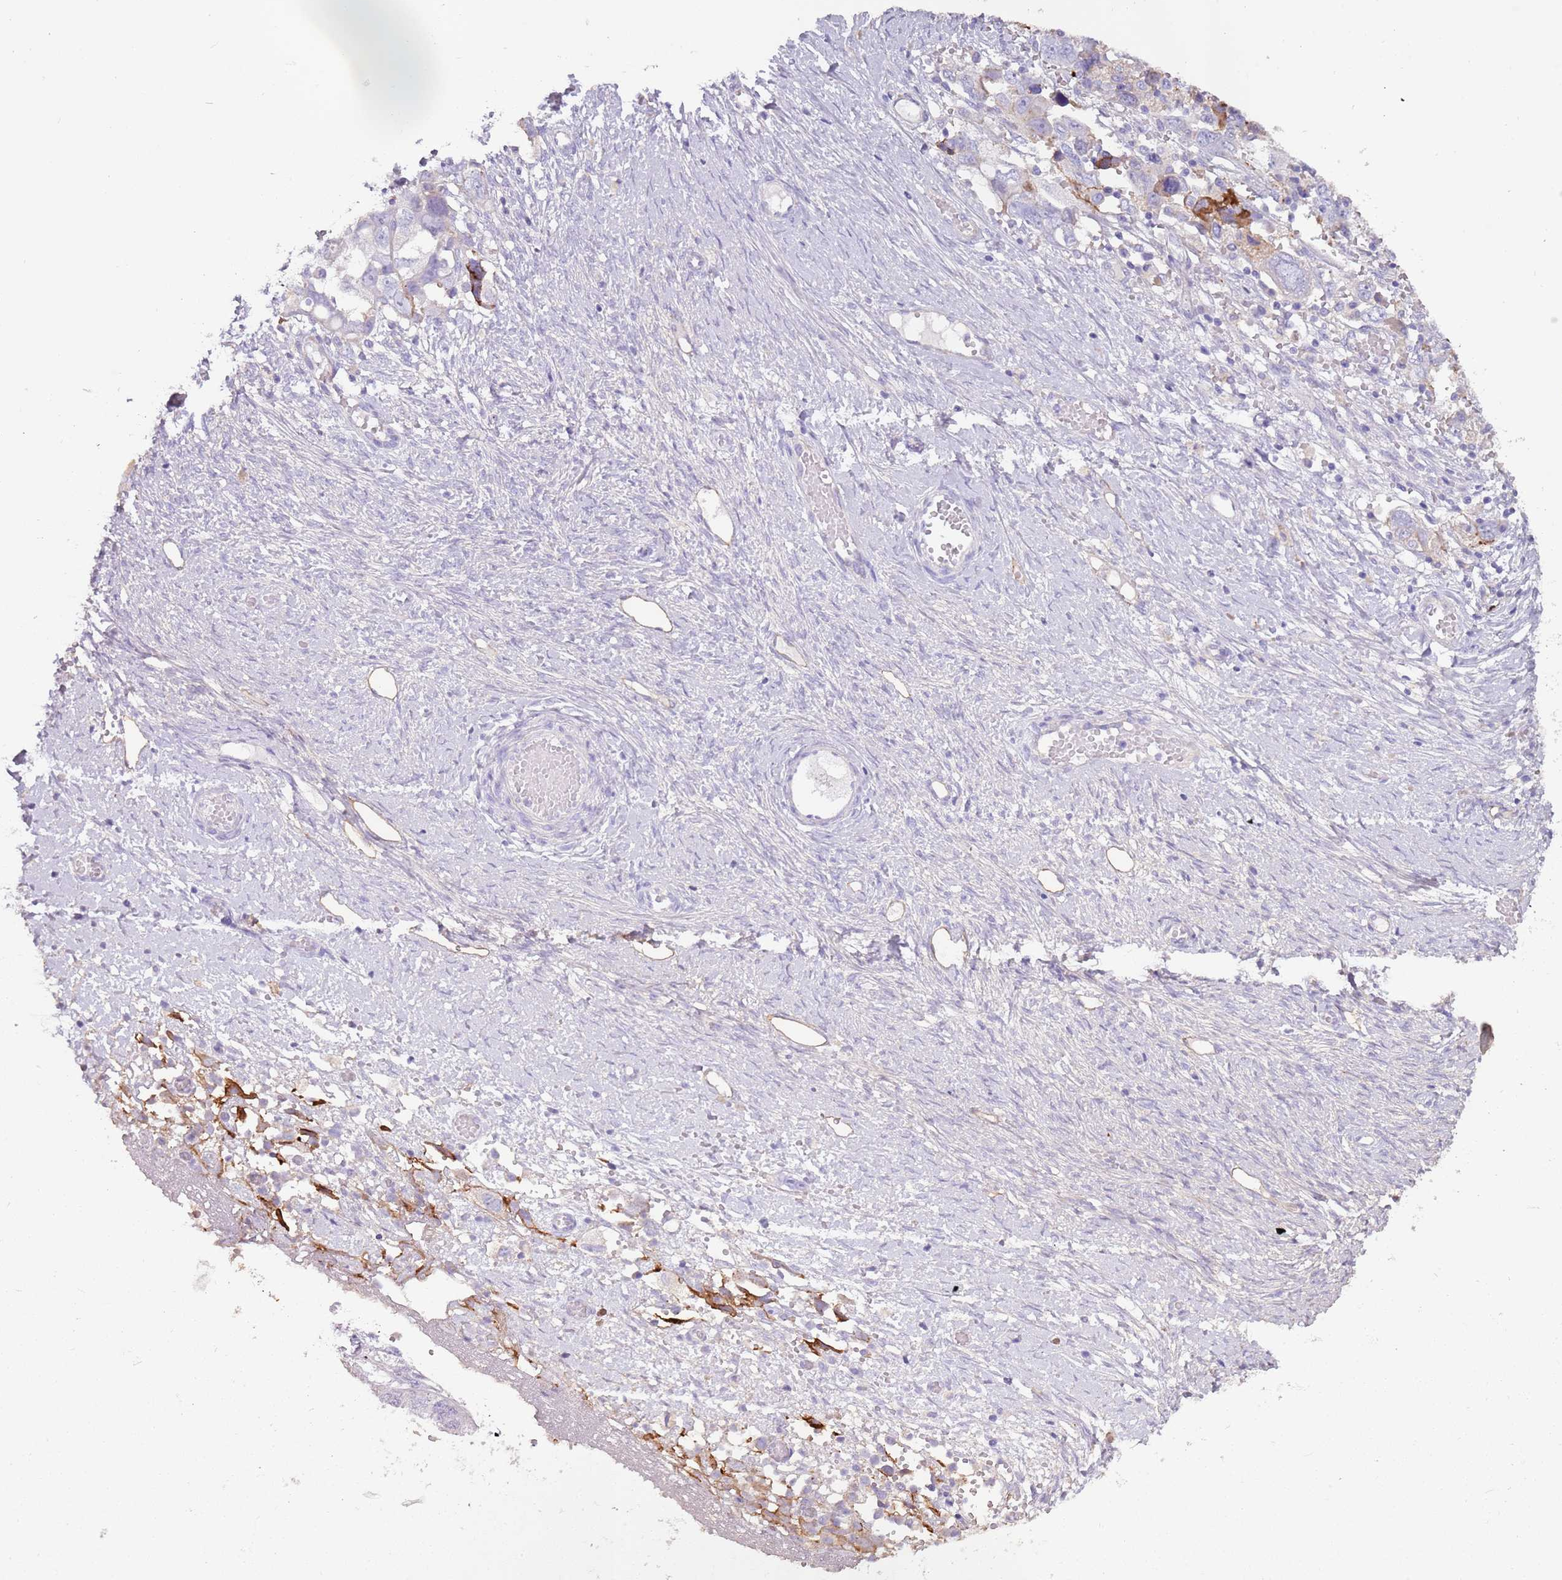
{"staining": {"intensity": "negative", "quantity": "none", "location": "none"}, "tissue": "ovarian cancer", "cell_type": "Tumor cells", "image_type": "cancer", "snomed": [{"axis": "morphology", "description": "Carcinoma, NOS"}, {"axis": "morphology", "description": "Cystadenocarcinoma, serous, NOS"}, {"axis": "topography", "description": "Ovary"}], "caption": "Immunohistochemical staining of ovarian cancer exhibits no significant staining in tumor cells. (DAB IHC with hematoxylin counter stain).", "gene": "NBPF3", "patient": {"sex": "female", "age": 69}}